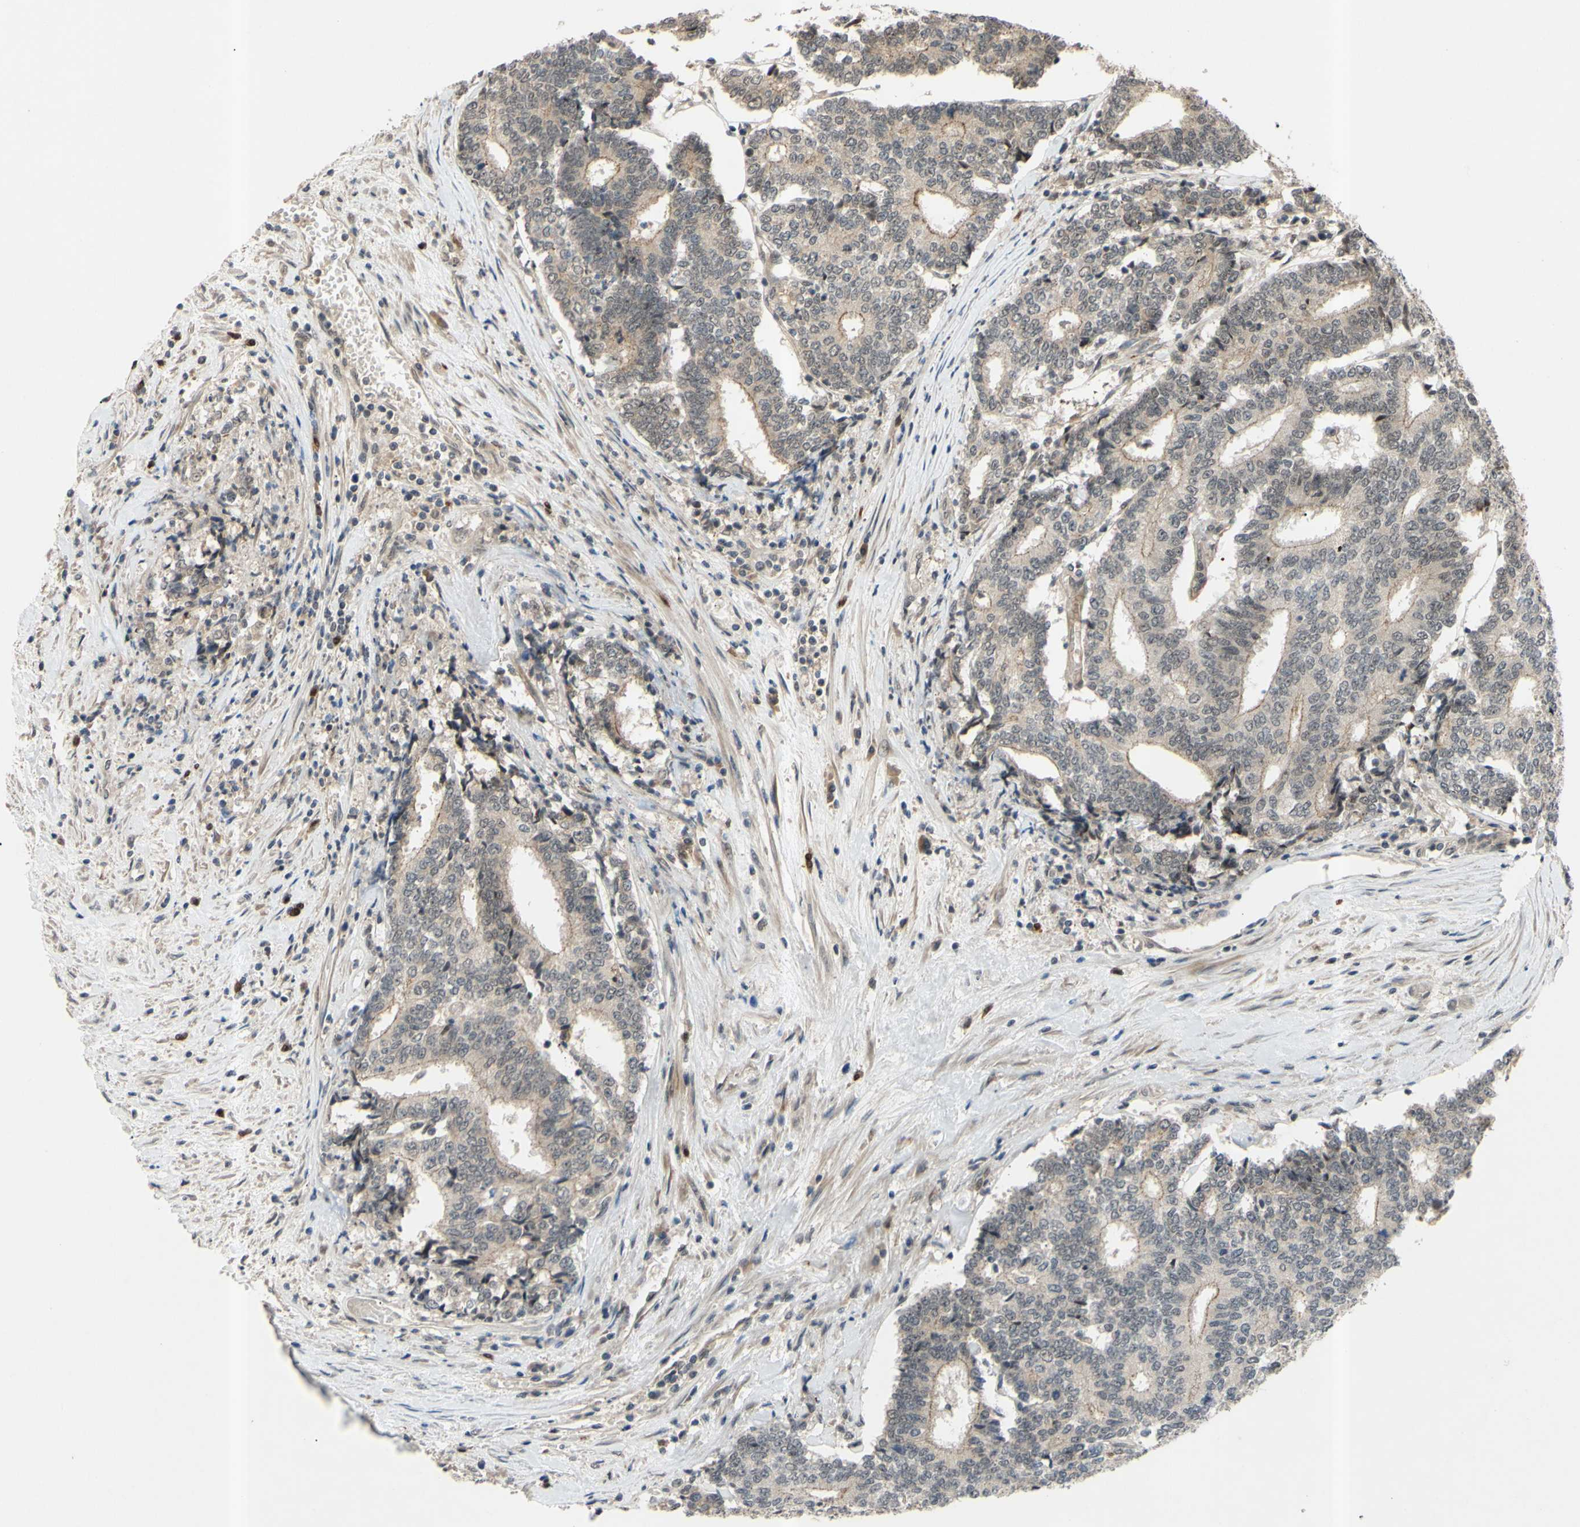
{"staining": {"intensity": "weak", "quantity": ">75%", "location": "cytoplasmic/membranous"}, "tissue": "prostate cancer", "cell_type": "Tumor cells", "image_type": "cancer", "snomed": [{"axis": "morphology", "description": "Normal tissue, NOS"}, {"axis": "morphology", "description": "Adenocarcinoma, High grade"}, {"axis": "topography", "description": "Prostate"}, {"axis": "topography", "description": "Seminal veicle"}], "caption": "The immunohistochemical stain highlights weak cytoplasmic/membranous positivity in tumor cells of prostate cancer tissue.", "gene": "ALK", "patient": {"sex": "male", "age": 55}}